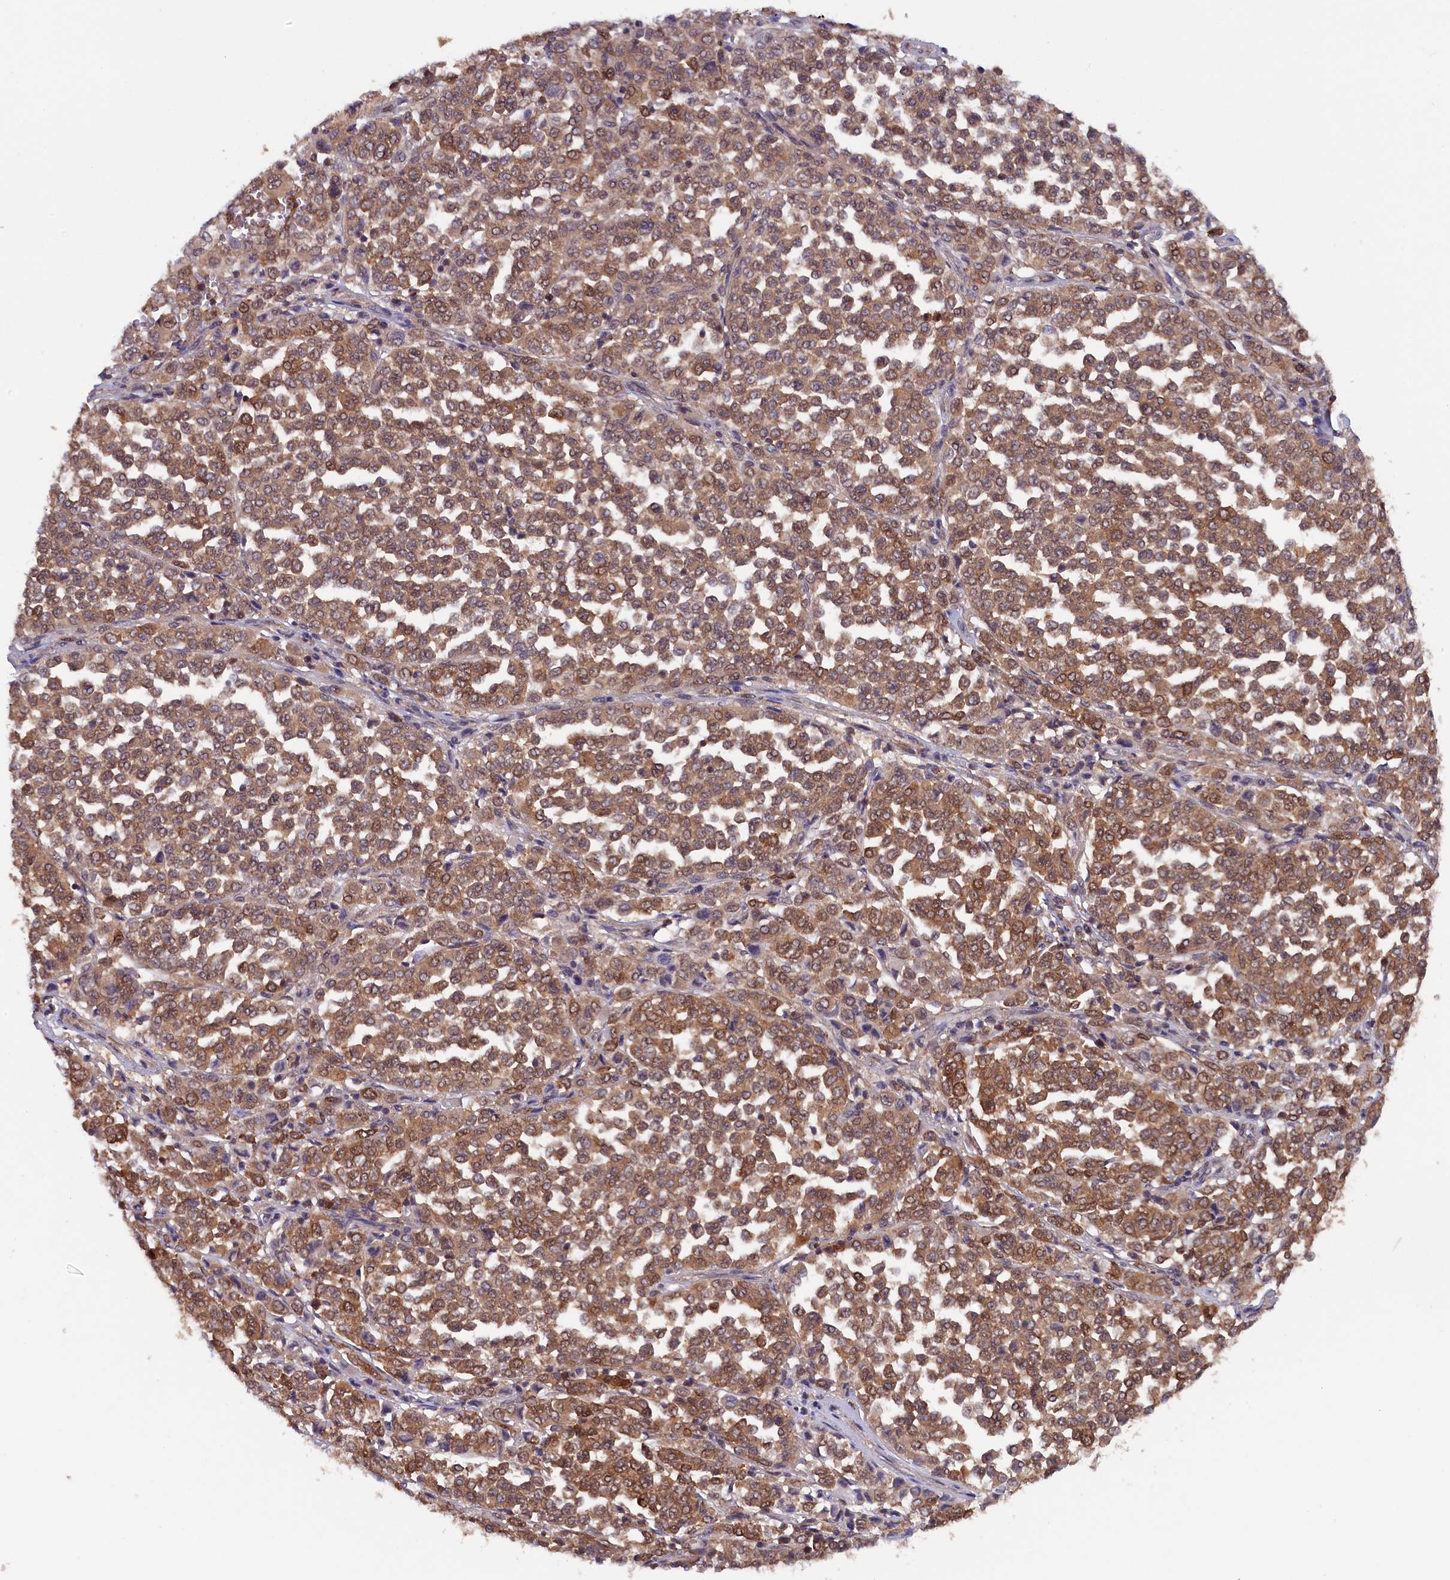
{"staining": {"intensity": "moderate", "quantity": ">75%", "location": "cytoplasmic/membranous,nuclear"}, "tissue": "melanoma", "cell_type": "Tumor cells", "image_type": "cancer", "snomed": [{"axis": "morphology", "description": "Malignant melanoma, Metastatic site"}, {"axis": "topography", "description": "Pancreas"}], "caption": "A brown stain shows moderate cytoplasmic/membranous and nuclear staining of a protein in melanoma tumor cells.", "gene": "JPT2", "patient": {"sex": "female", "age": 30}}